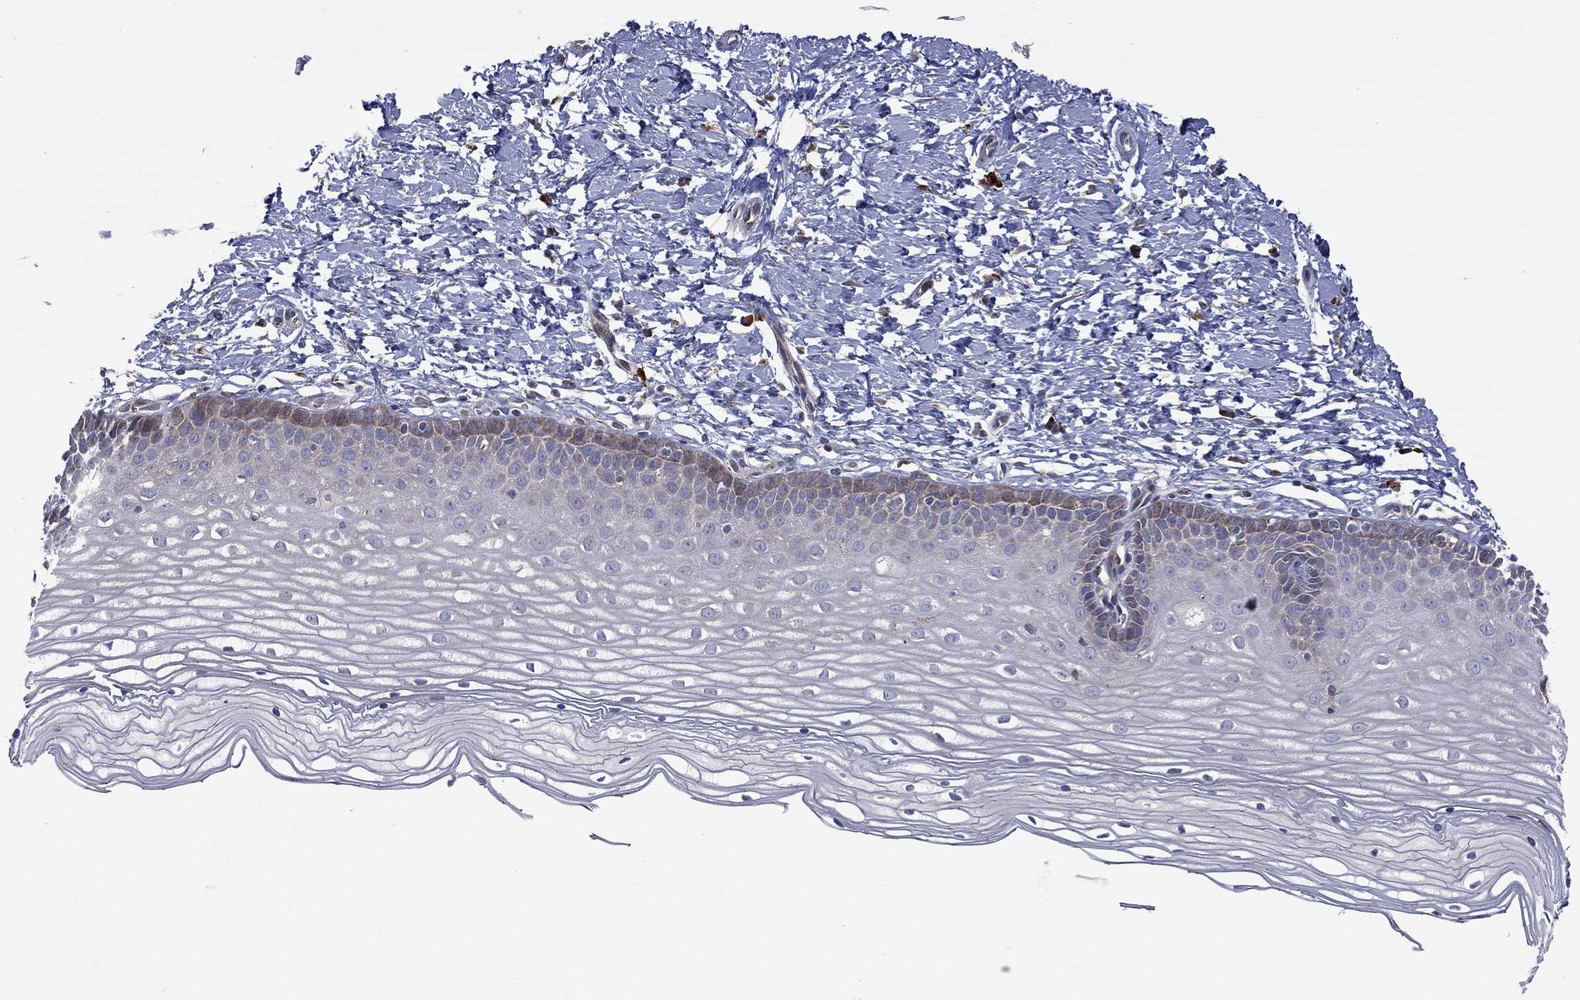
{"staining": {"intensity": "strong", "quantity": ">75%", "location": "cytoplasmic/membranous"}, "tissue": "cervix", "cell_type": "Glandular cells", "image_type": "normal", "snomed": [{"axis": "morphology", "description": "Normal tissue, NOS"}, {"axis": "topography", "description": "Cervix"}], "caption": "Immunohistochemistry photomicrograph of unremarkable cervix: cervix stained using immunohistochemistry (IHC) demonstrates high levels of strong protein expression localized specifically in the cytoplasmic/membranous of glandular cells, appearing as a cytoplasmic/membranous brown color.", "gene": "C20orf96", "patient": {"sex": "female", "age": 37}}